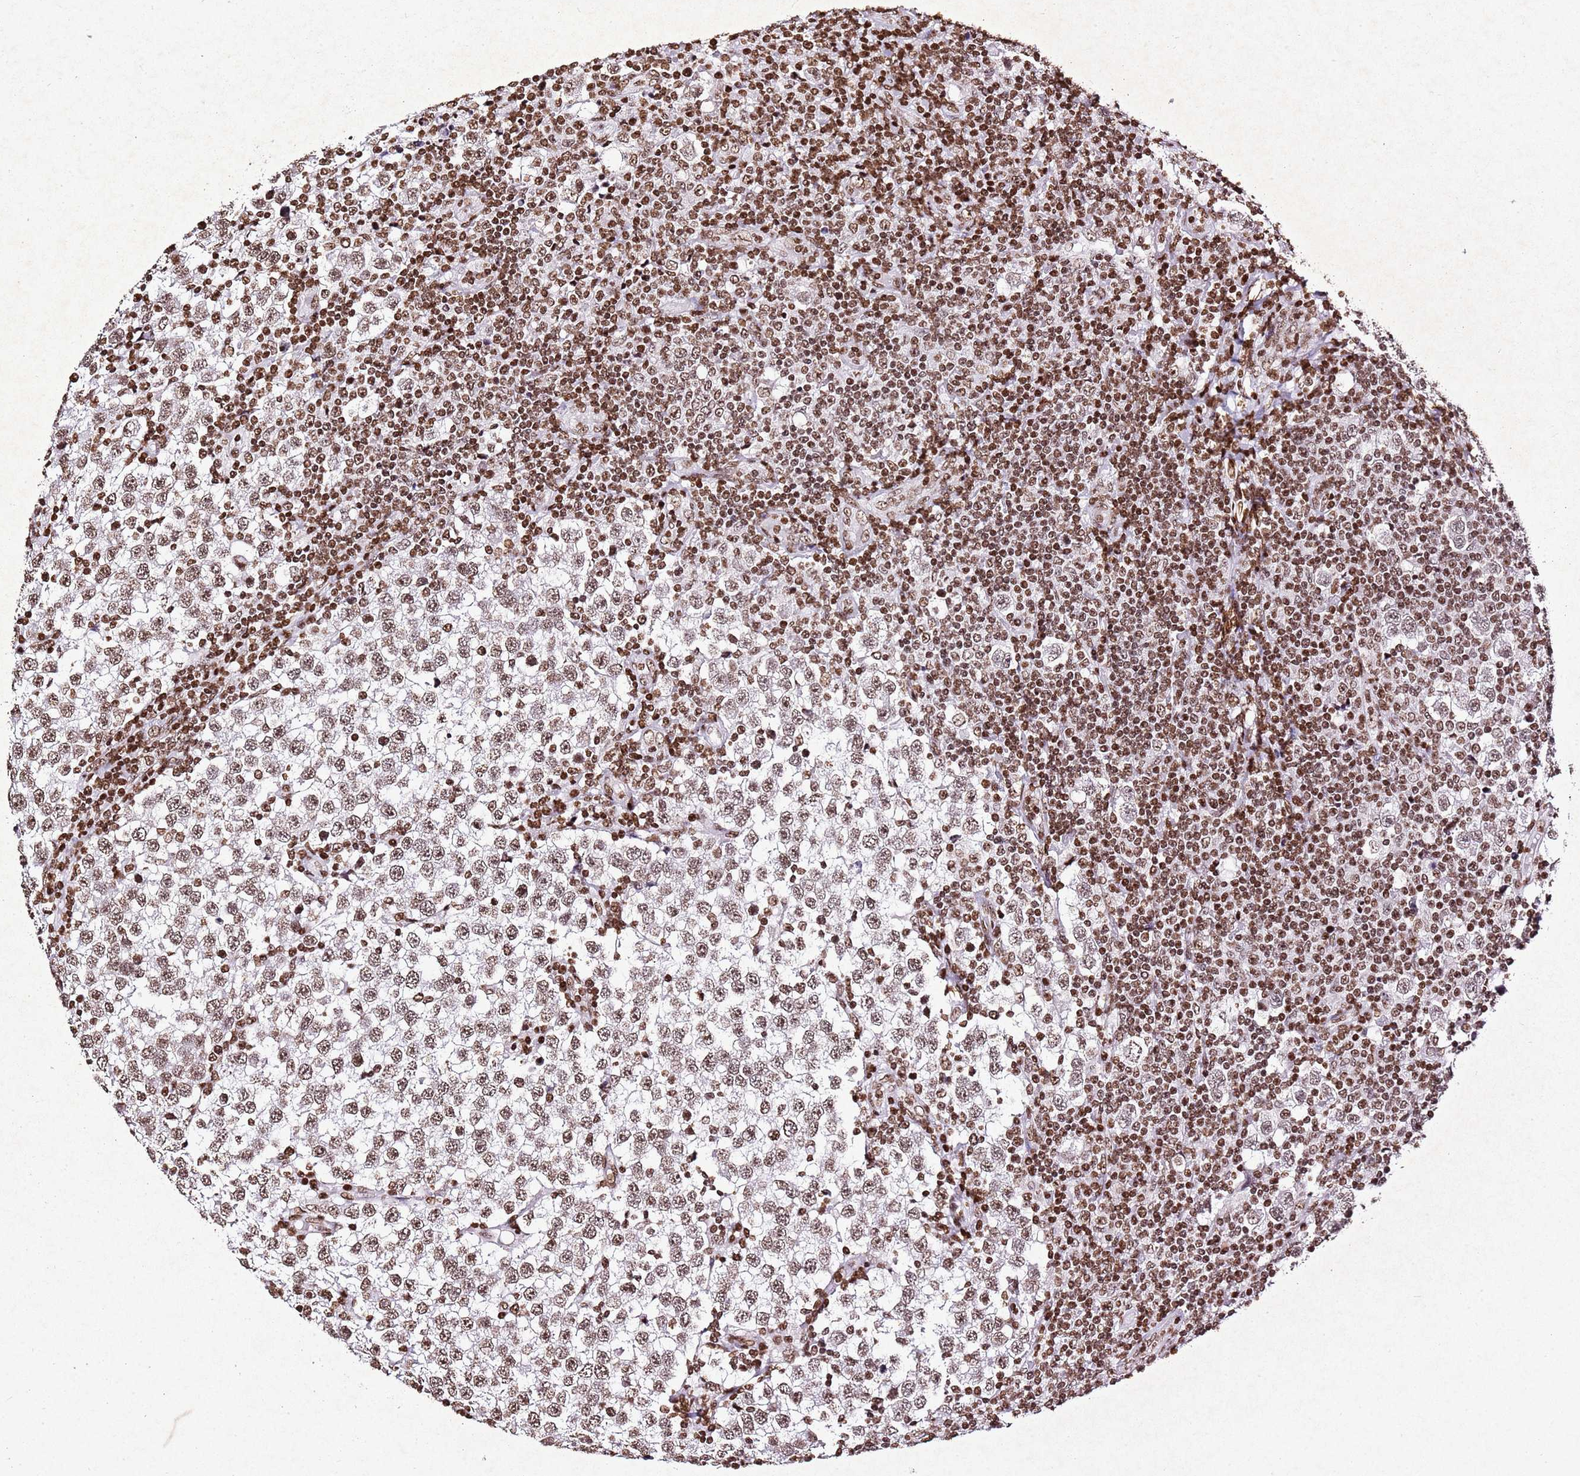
{"staining": {"intensity": "moderate", "quantity": ">75%", "location": "nuclear"}, "tissue": "testis cancer", "cell_type": "Tumor cells", "image_type": "cancer", "snomed": [{"axis": "morphology", "description": "Seminoma, NOS"}, {"axis": "topography", "description": "Testis"}], "caption": "IHC of testis seminoma displays medium levels of moderate nuclear staining in approximately >75% of tumor cells. Using DAB (brown) and hematoxylin (blue) stains, captured at high magnification using brightfield microscopy.", "gene": "BMAL1", "patient": {"sex": "male", "age": 34}}